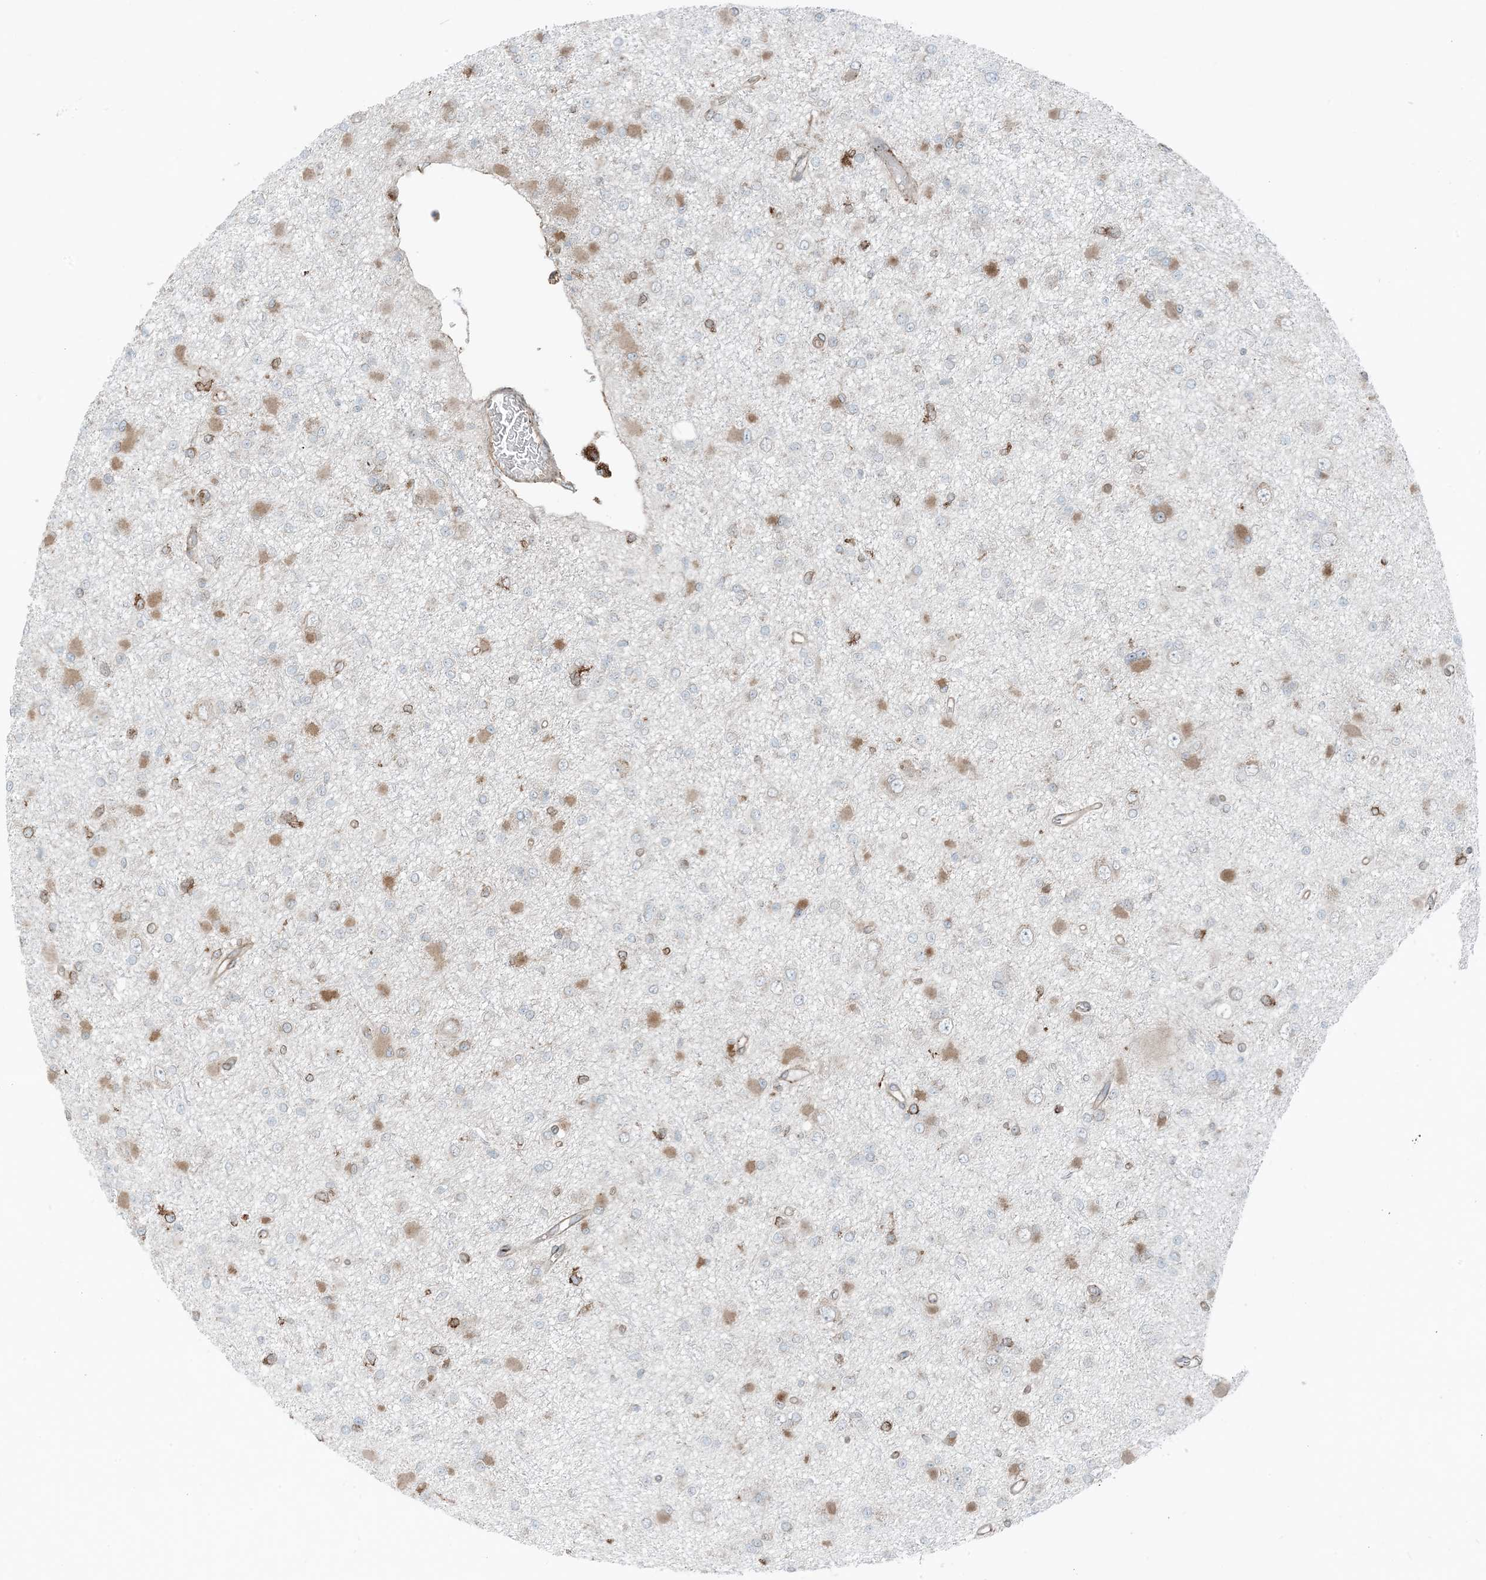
{"staining": {"intensity": "weak", "quantity": "25%-75%", "location": "cytoplasmic/membranous"}, "tissue": "glioma", "cell_type": "Tumor cells", "image_type": "cancer", "snomed": [{"axis": "morphology", "description": "Glioma, malignant, Low grade"}, {"axis": "topography", "description": "Brain"}], "caption": "Brown immunohistochemical staining in human low-grade glioma (malignant) demonstrates weak cytoplasmic/membranous positivity in approximately 25%-75% of tumor cells.", "gene": "CERKL", "patient": {"sex": "female", "age": 22}}